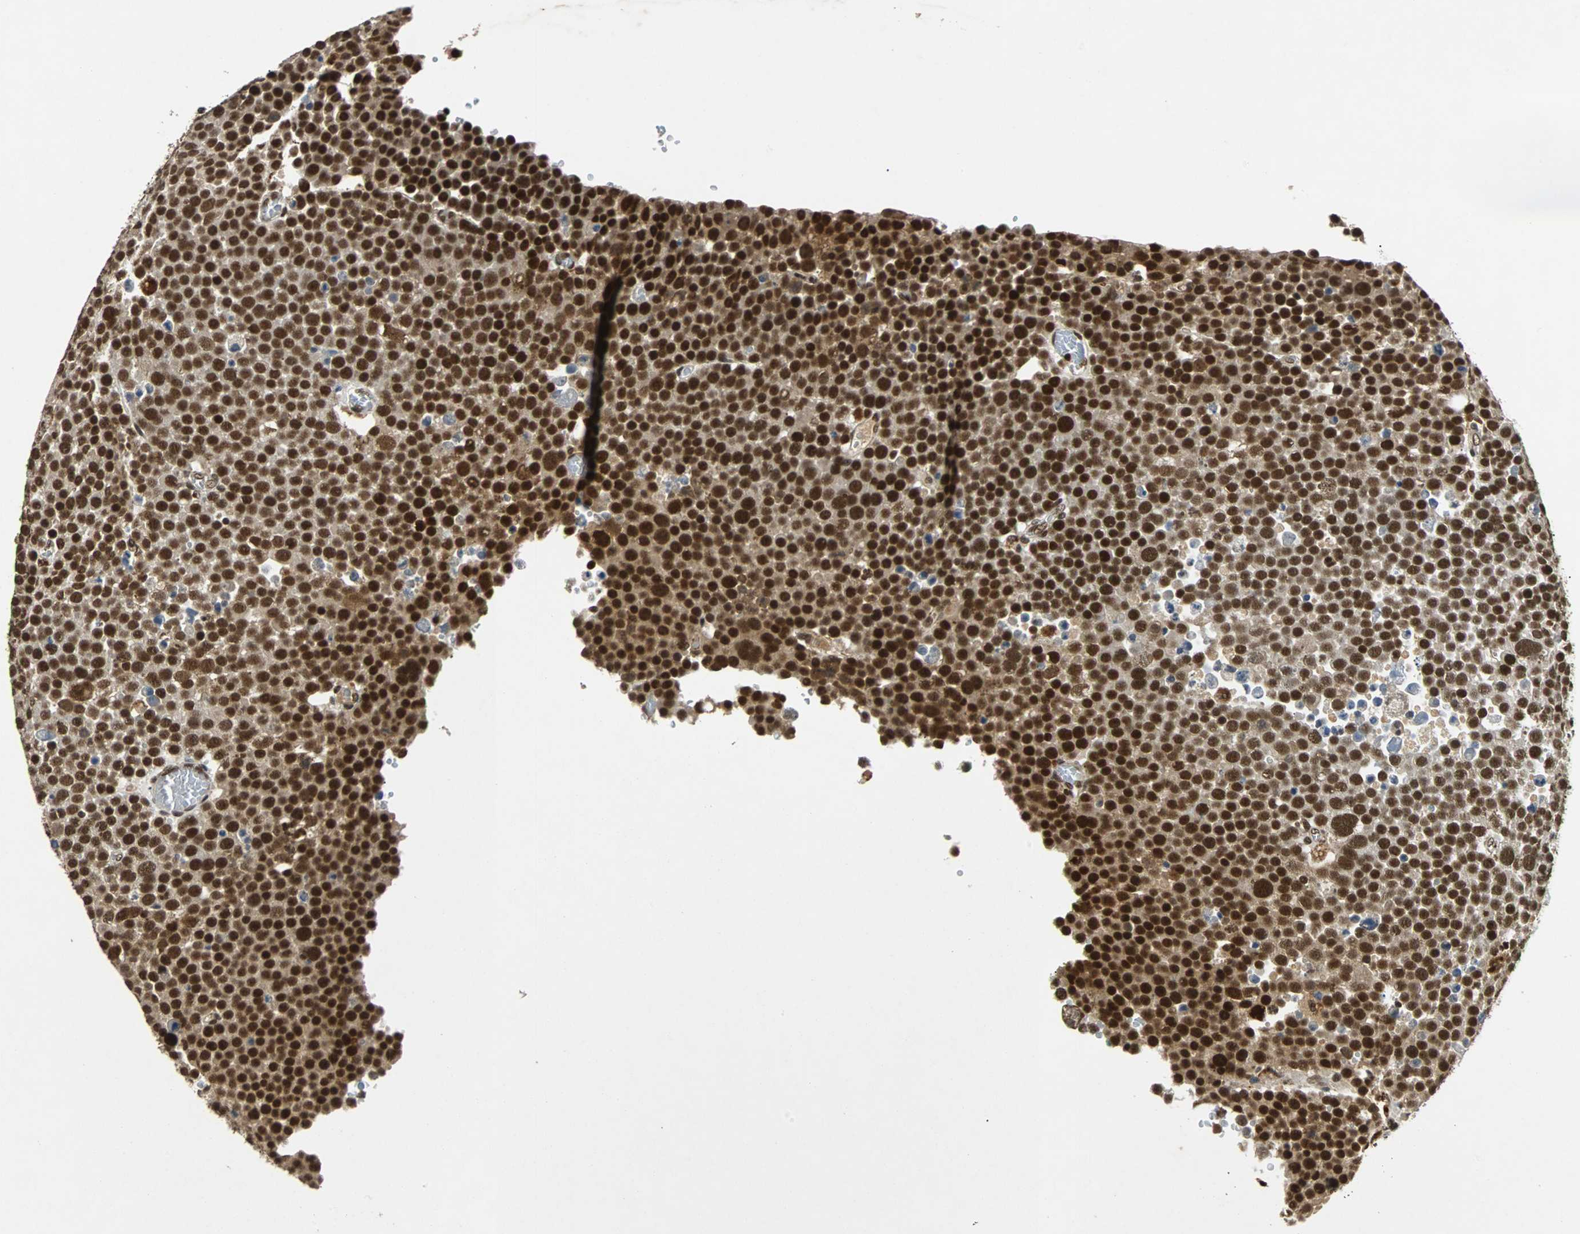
{"staining": {"intensity": "strong", "quantity": ">75%", "location": "nuclear"}, "tissue": "testis cancer", "cell_type": "Tumor cells", "image_type": "cancer", "snomed": [{"axis": "morphology", "description": "Seminoma, NOS"}, {"axis": "topography", "description": "Testis"}], "caption": "Protein staining of testis cancer tissue displays strong nuclear positivity in approximately >75% of tumor cells. (DAB (3,3'-diaminobenzidine) IHC with brightfield microscopy, high magnification).", "gene": "TAF5", "patient": {"sex": "male", "age": 71}}